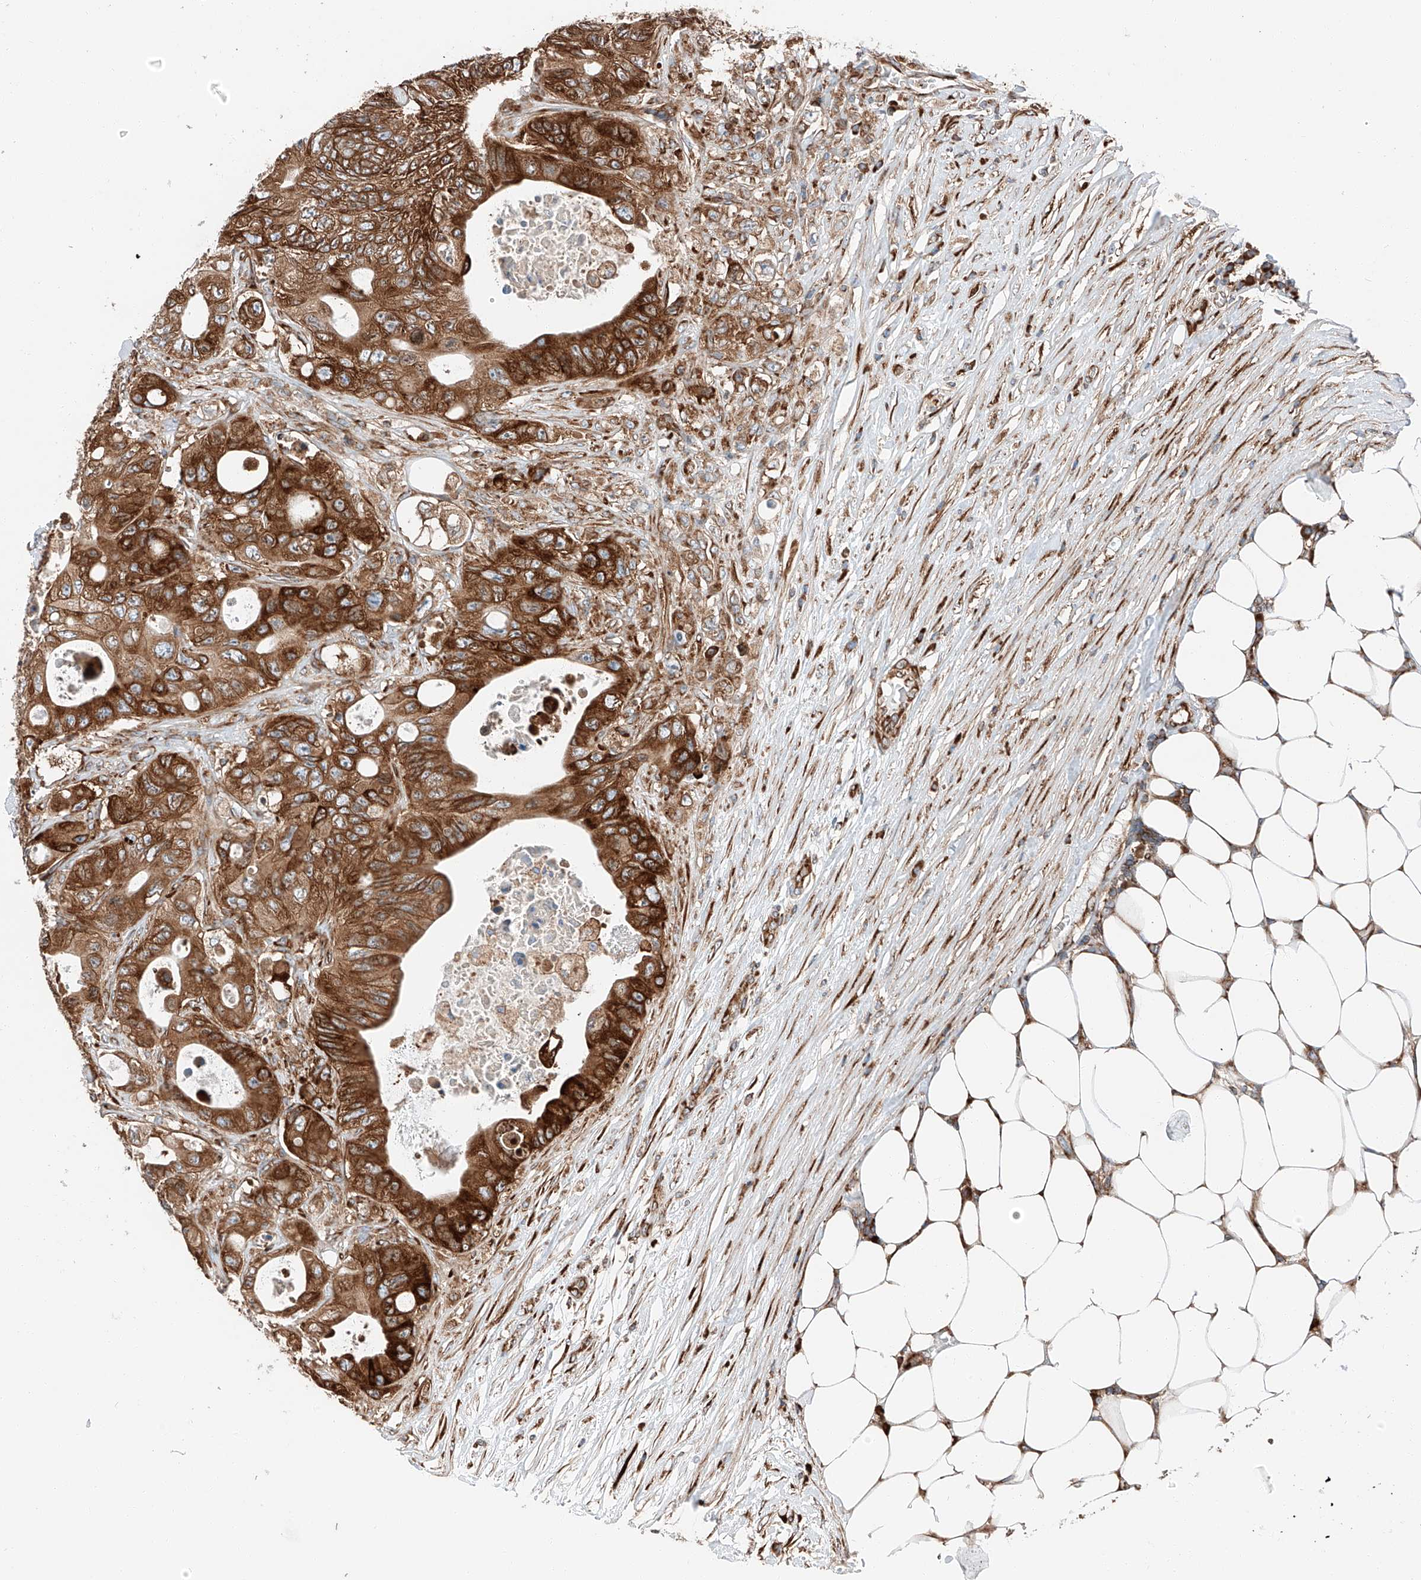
{"staining": {"intensity": "strong", "quantity": ">75%", "location": "cytoplasmic/membranous"}, "tissue": "colorectal cancer", "cell_type": "Tumor cells", "image_type": "cancer", "snomed": [{"axis": "morphology", "description": "Adenocarcinoma, NOS"}, {"axis": "topography", "description": "Colon"}], "caption": "There is high levels of strong cytoplasmic/membranous expression in tumor cells of colorectal adenocarcinoma, as demonstrated by immunohistochemical staining (brown color).", "gene": "ZC3H15", "patient": {"sex": "female", "age": 46}}